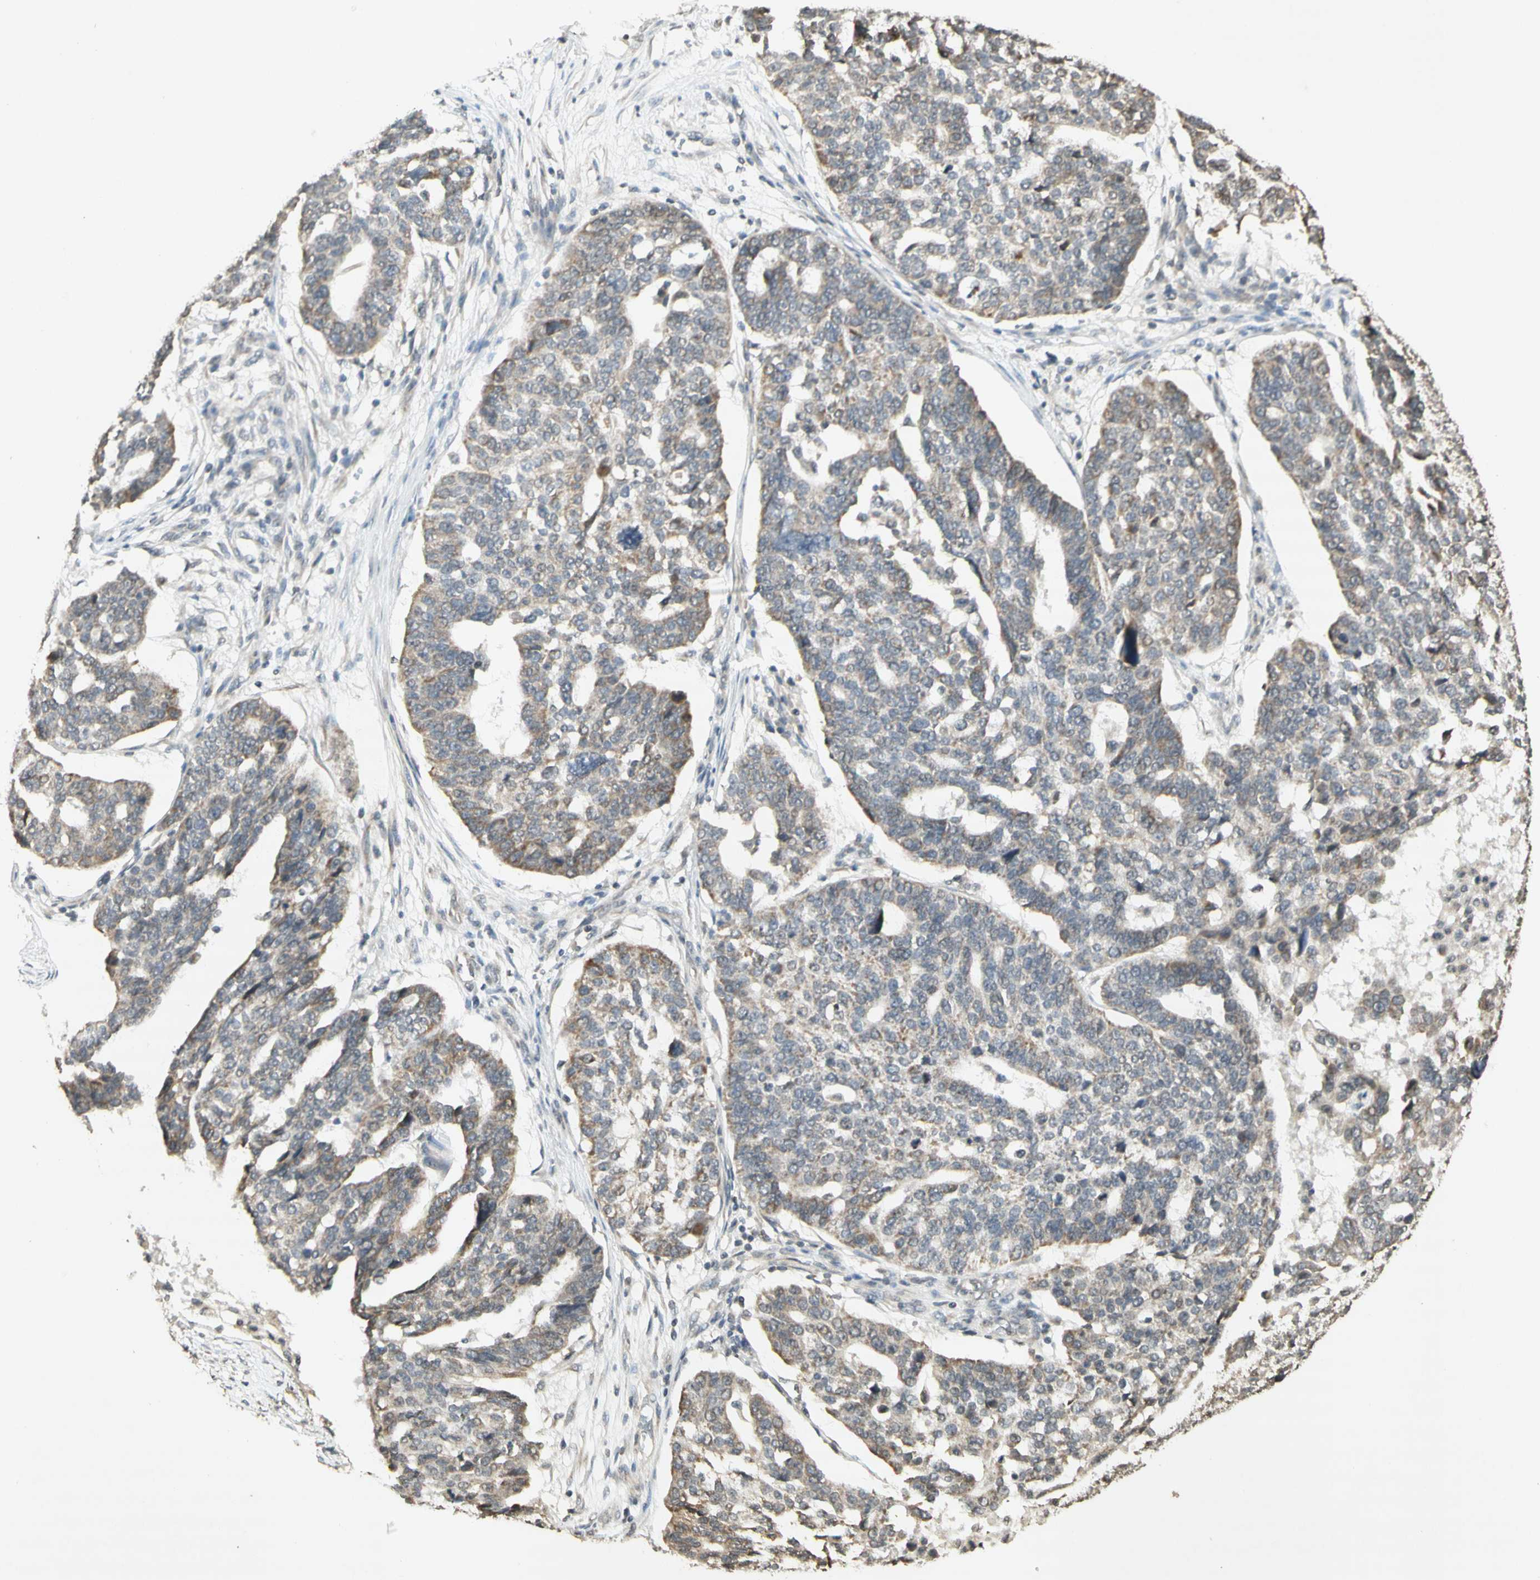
{"staining": {"intensity": "weak", "quantity": "25%-75%", "location": "cytoplasmic/membranous"}, "tissue": "ovarian cancer", "cell_type": "Tumor cells", "image_type": "cancer", "snomed": [{"axis": "morphology", "description": "Cystadenocarcinoma, serous, NOS"}, {"axis": "topography", "description": "Ovary"}], "caption": "Ovarian serous cystadenocarcinoma tissue exhibits weak cytoplasmic/membranous expression in approximately 25%-75% of tumor cells", "gene": "CCNI", "patient": {"sex": "female", "age": 59}}